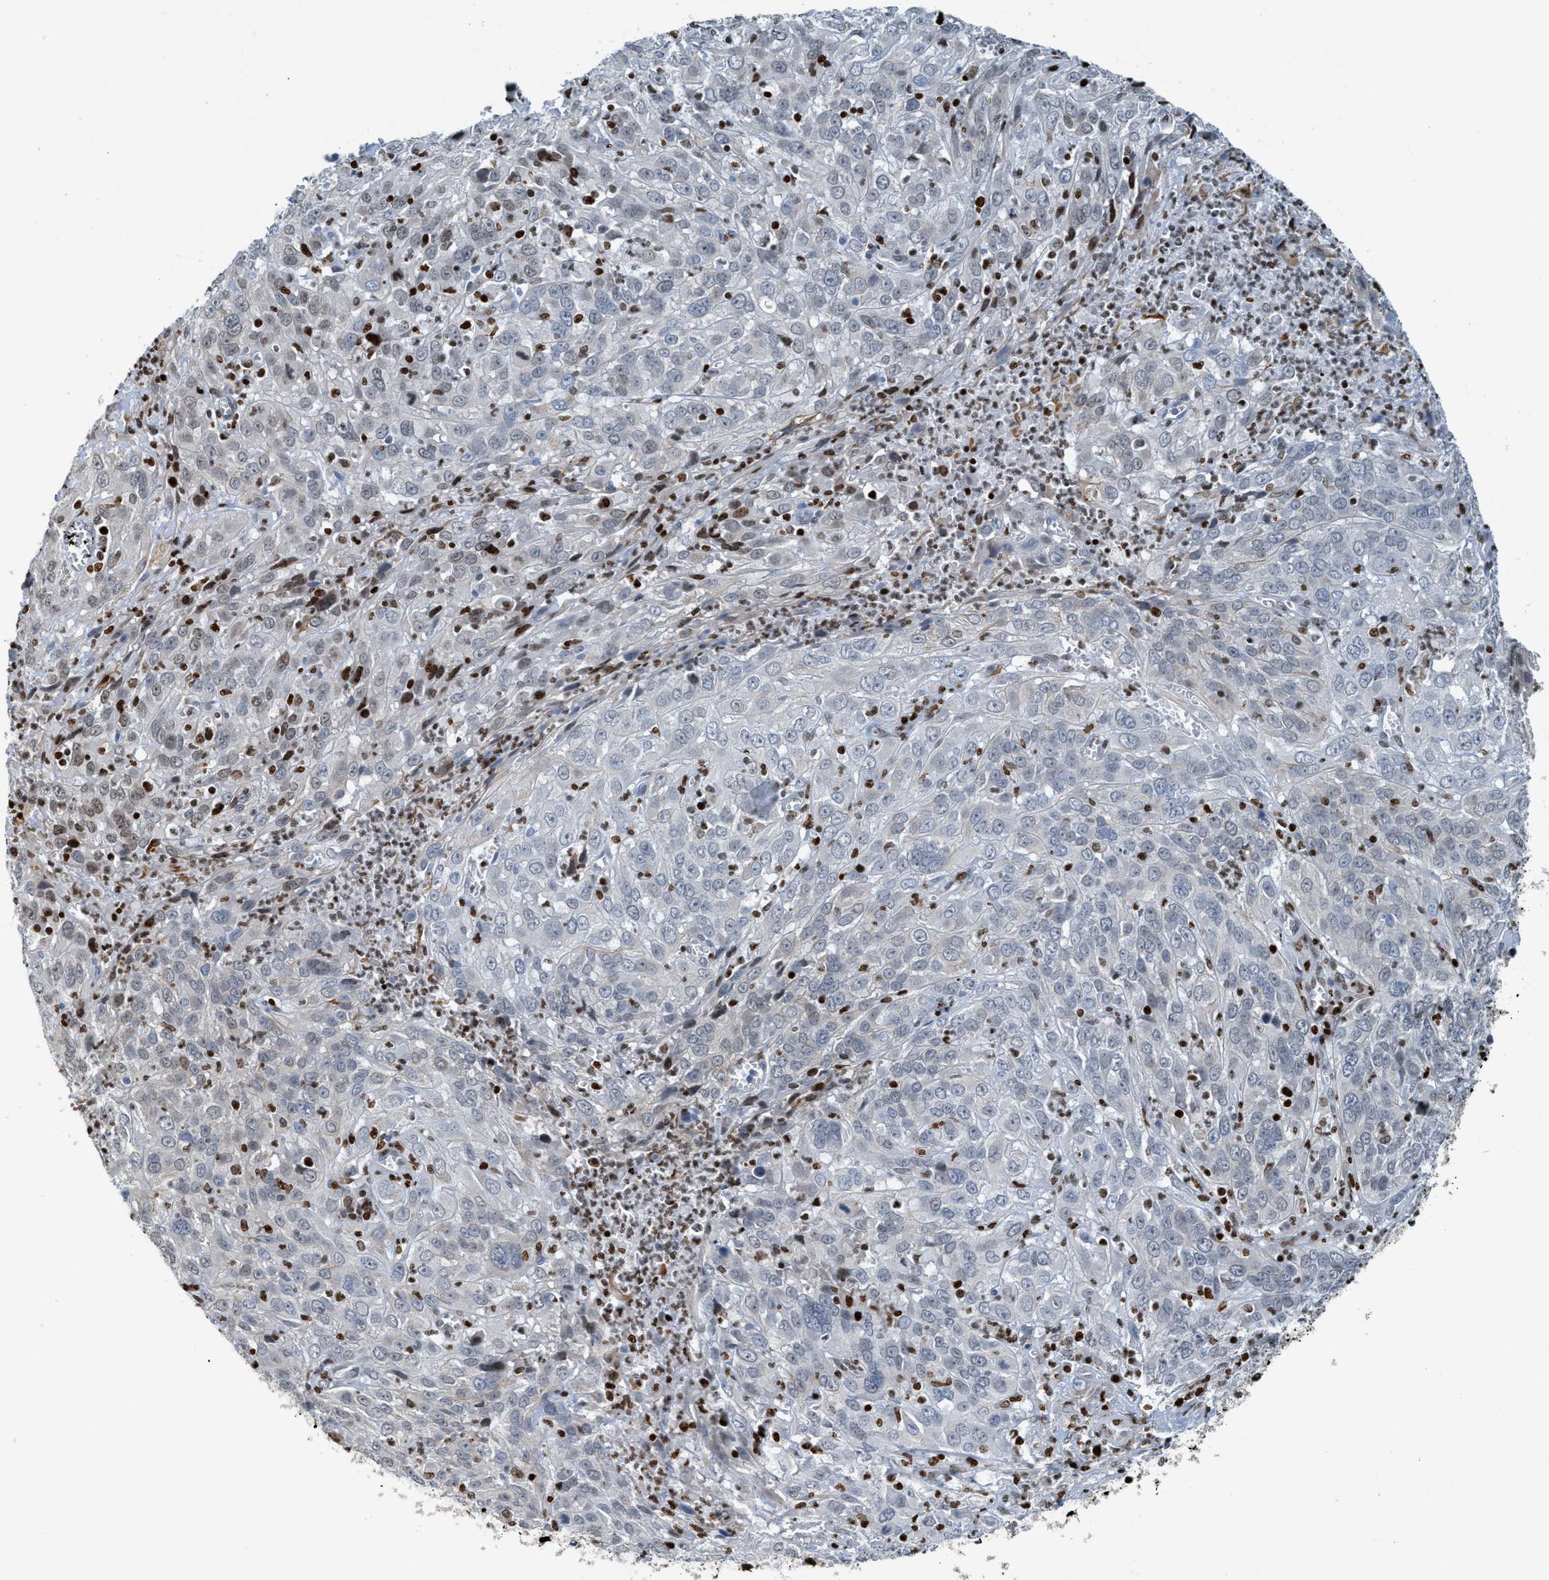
{"staining": {"intensity": "weak", "quantity": "<25%", "location": "nuclear"}, "tissue": "cervical cancer", "cell_type": "Tumor cells", "image_type": "cancer", "snomed": [{"axis": "morphology", "description": "Squamous cell carcinoma, NOS"}, {"axis": "topography", "description": "Cervix"}], "caption": "Immunohistochemistry (IHC) histopathology image of neoplastic tissue: human squamous cell carcinoma (cervical) stained with DAB (3,3'-diaminobenzidine) exhibits no significant protein staining in tumor cells. (DAB (3,3'-diaminobenzidine) immunohistochemistry, high magnification).", "gene": "SH3D19", "patient": {"sex": "female", "age": 32}}